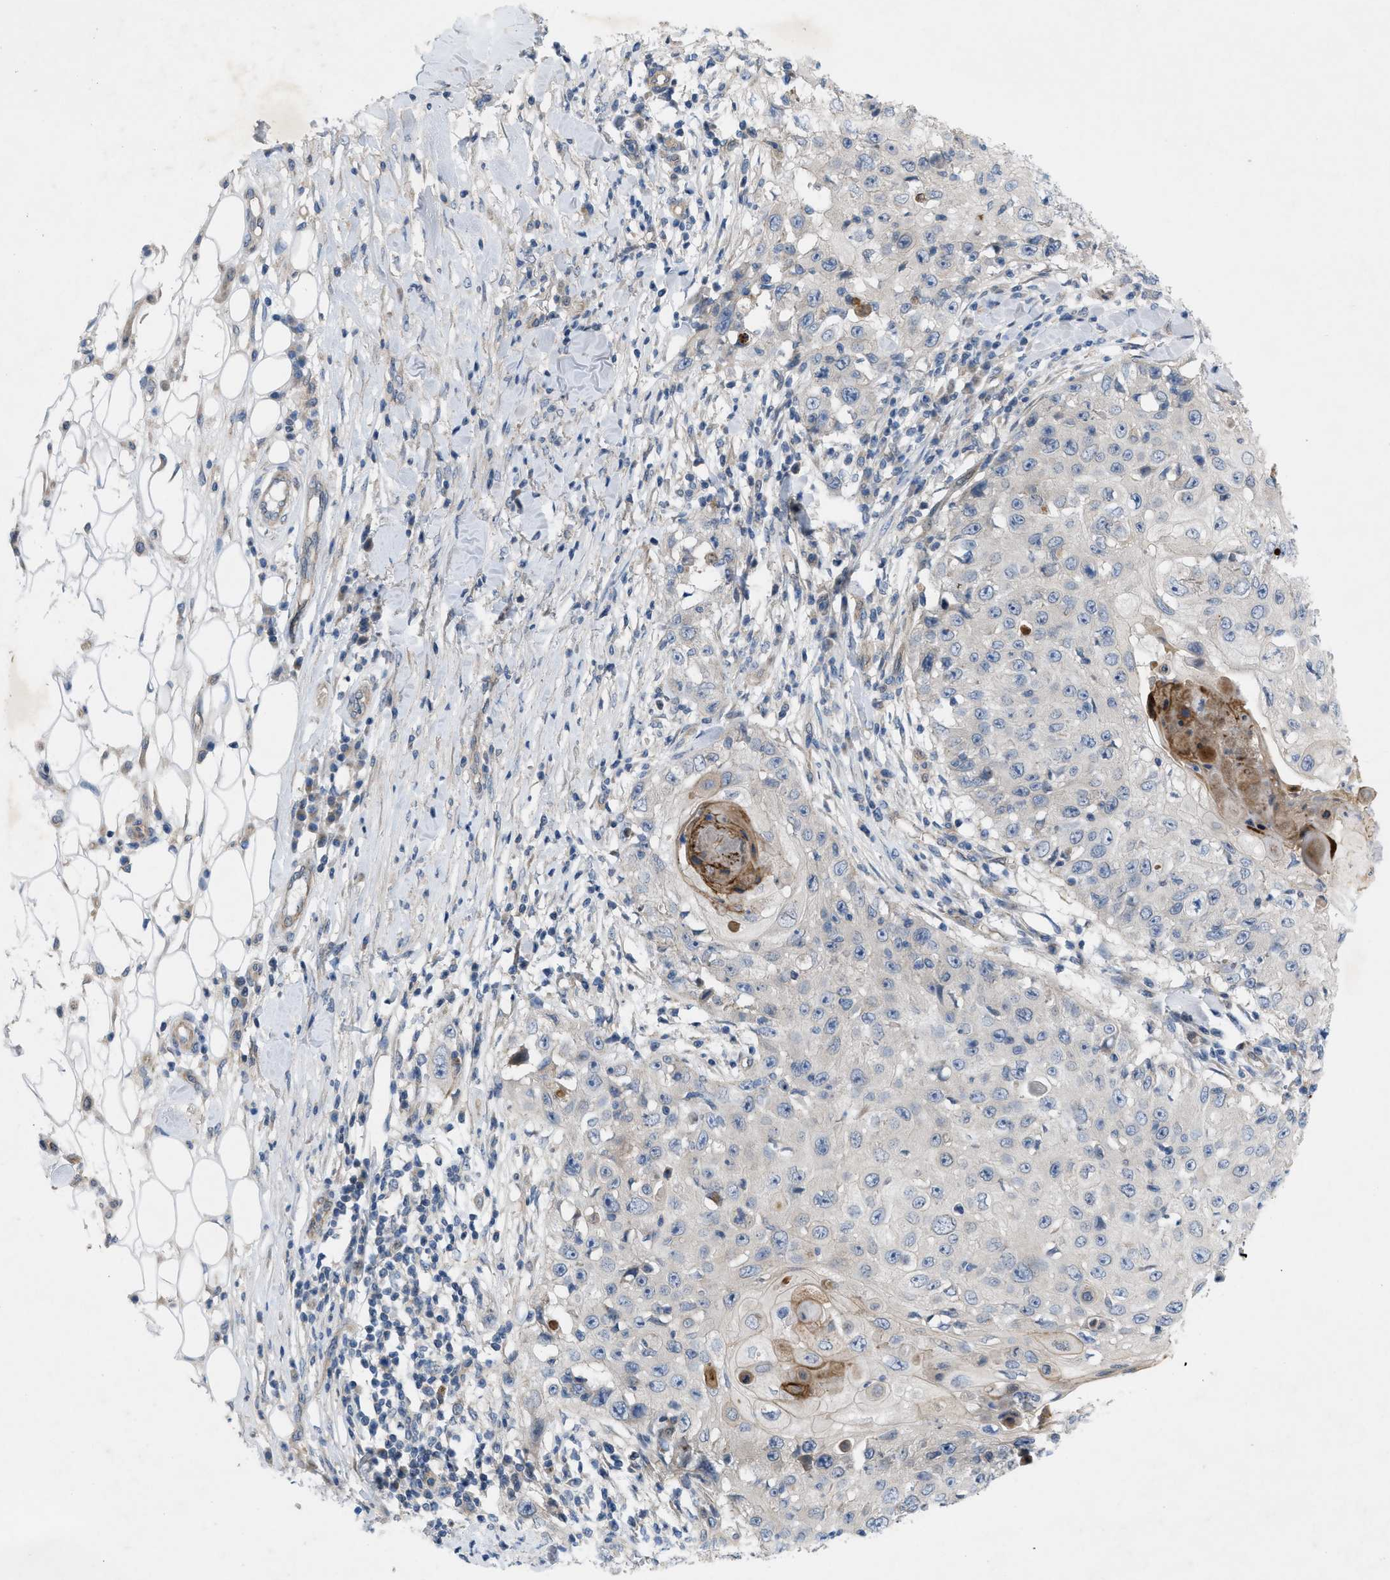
{"staining": {"intensity": "negative", "quantity": "none", "location": "none"}, "tissue": "skin cancer", "cell_type": "Tumor cells", "image_type": "cancer", "snomed": [{"axis": "morphology", "description": "Squamous cell carcinoma, NOS"}, {"axis": "topography", "description": "Skin"}], "caption": "High magnification brightfield microscopy of skin cancer stained with DAB (brown) and counterstained with hematoxylin (blue): tumor cells show no significant staining. Brightfield microscopy of immunohistochemistry stained with DAB (3,3'-diaminobenzidine) (brown) and hematoxylin (blue), captured at high magnification.", "gene": "NDEL1", "patient": {"sex": "male", "age": 86}}